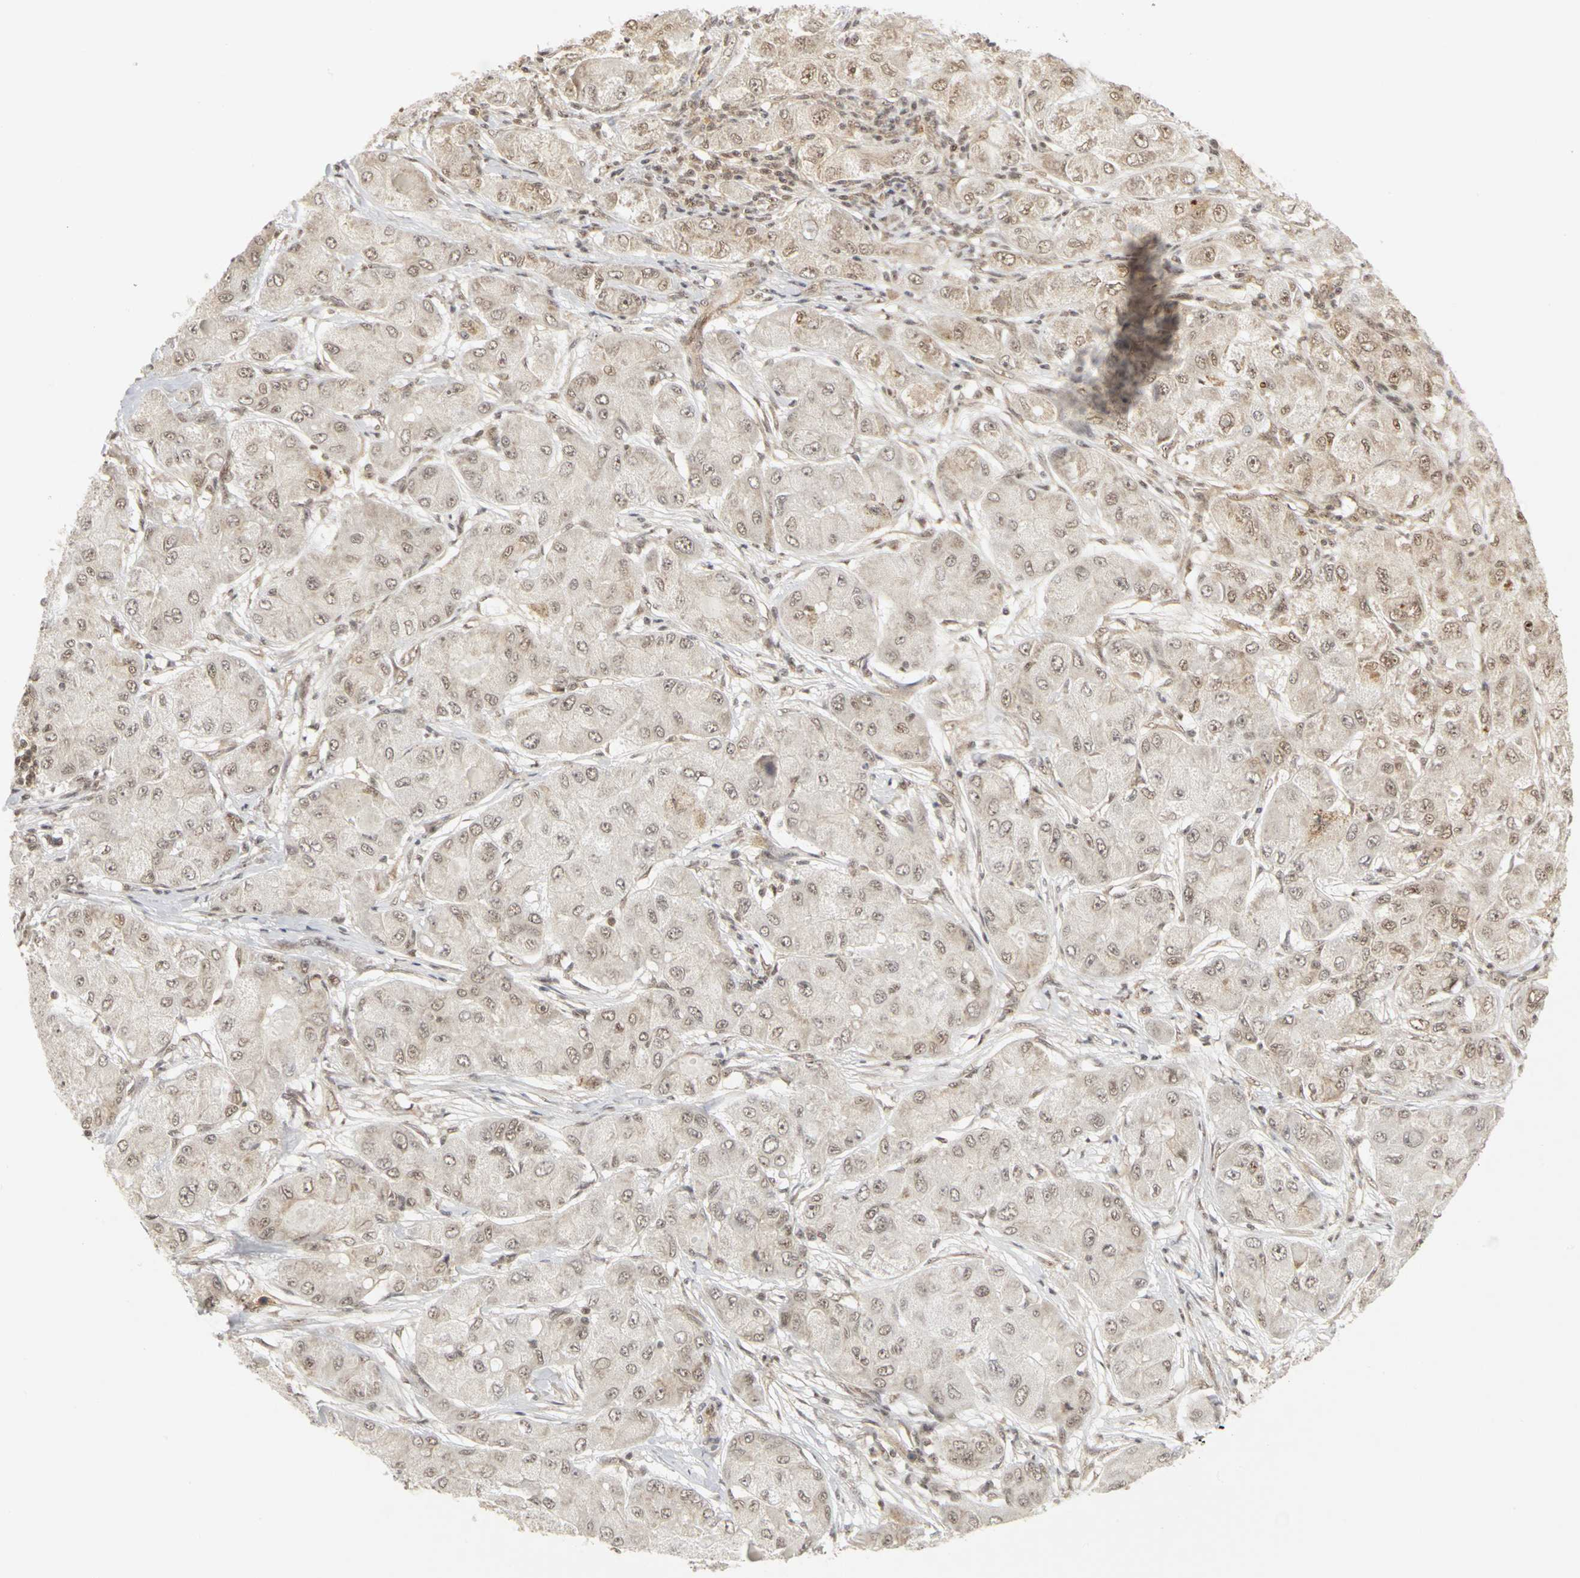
{"staining": {"intensity": "weak", "quantity": ">75%", "location": "cytoplasmic/membranous,nuclear"}, "tissue": "liver cancer", "cell_type": "Tumor cells", "image_type": "cancer", "snomed": [{"axis": "morphology", "description": "Carcinoma, Hepatocellular, NOS"}, {"axis": "topography", "description": "Liver"}], "caption": "Immunohistochemistry staining of liver hepatocellular carcinoma, which displays low levels of weak cytoplasmic/membranous and nuclear staining in approximately >75% of tumor cells indicating weak cytoplasmic/membranous and nuclear protein staining. The staining was performed using DAB (brown) for protein detection and nuclei were counterstained in hematoxylin (blue).", "gene": "CSNK2B", "patient": {"sex": "male", "age": 80}}